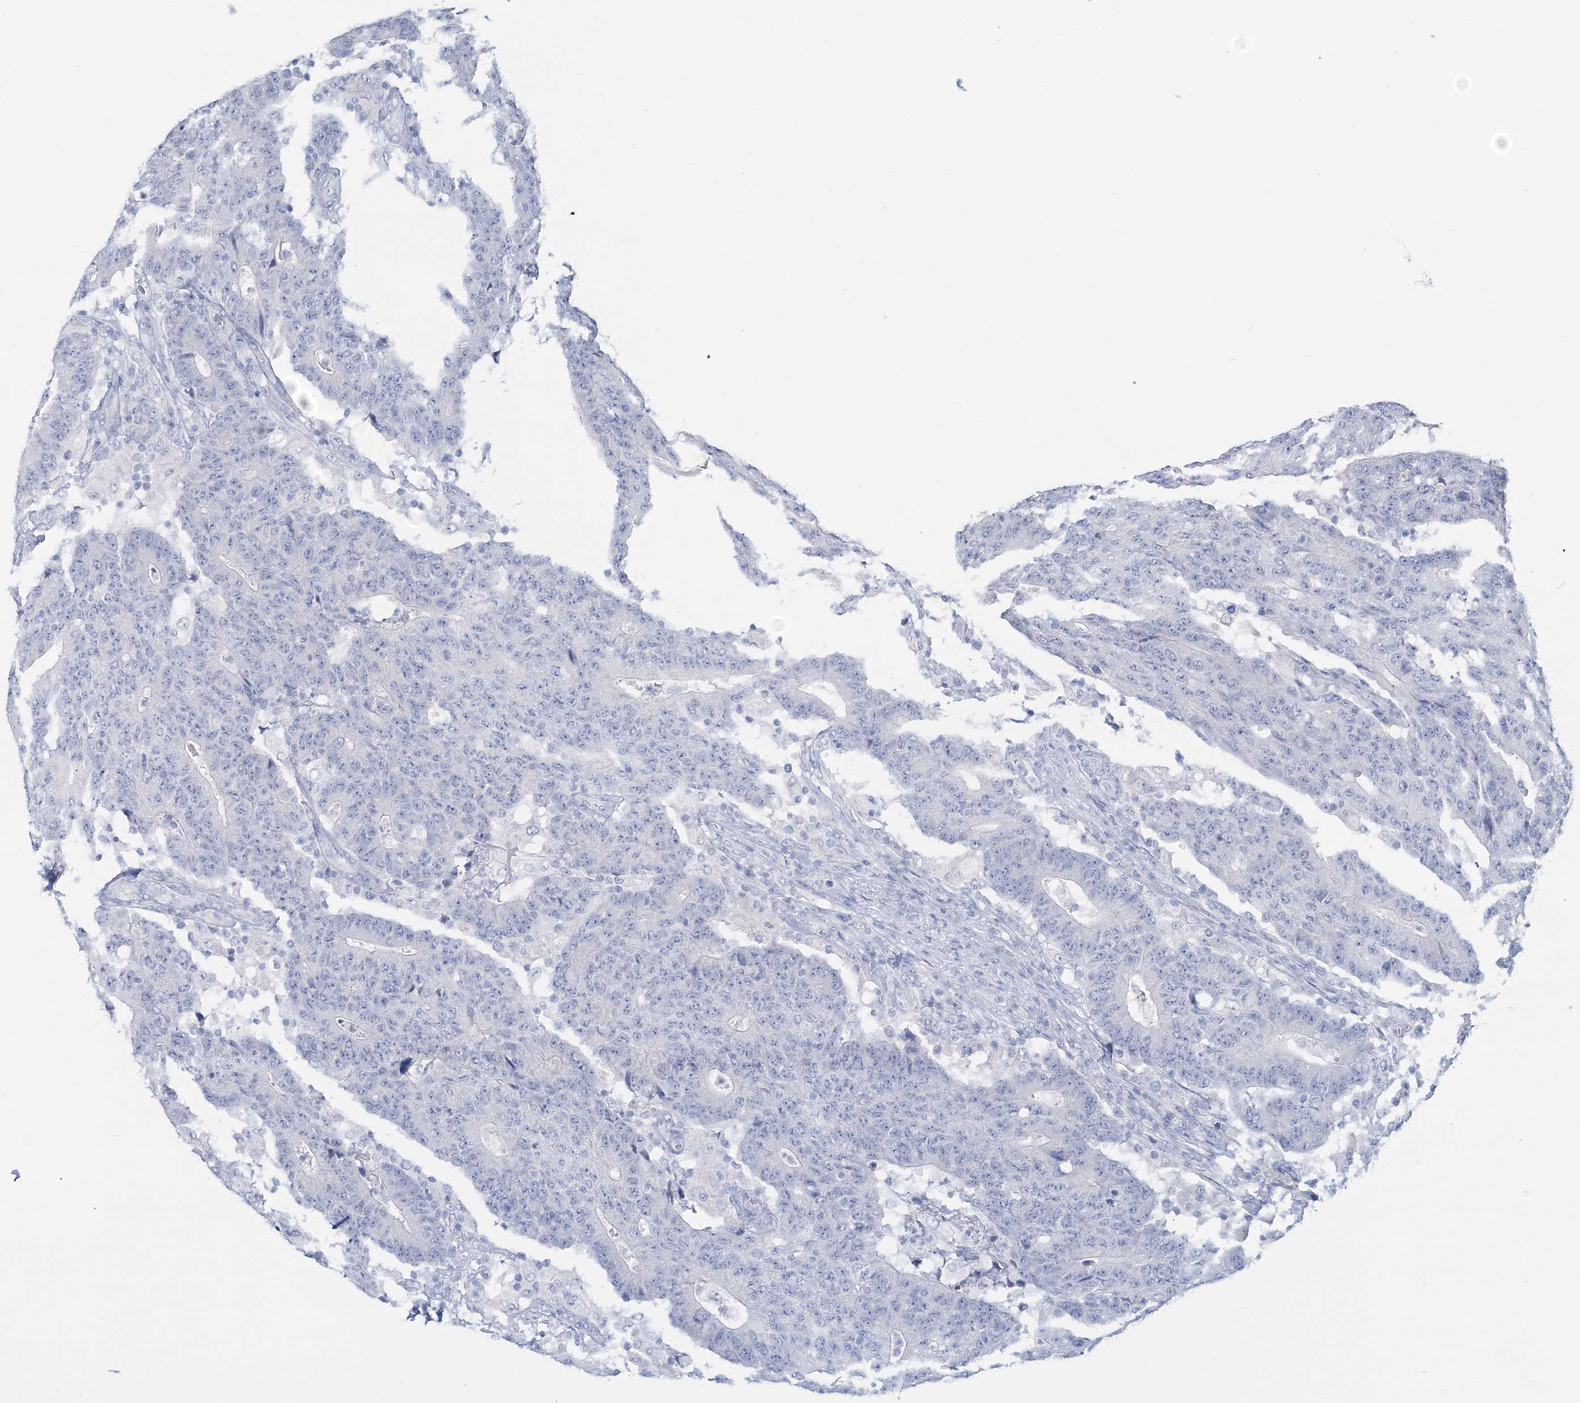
{"staining": {"intensity": "negative", "quantity": "none", "location": "none"}, "tissue": "colorectal cancer", "cell_type": "Tumor cells", "image_type": "cancer", "snomed": [{"axis": "morphology", "description": "Normal tissue, NOS"}, {"axis": "morphology", "description": "Adenocarcinoma, NOS"}, {"axis": "topography", "description": "Colon"}], "caption": "IHC of colorectal cancer demonstrates no positivity in tumor cells.", "gene": "CYP3A4", "patient": {"sex": "female", "age": 75}}